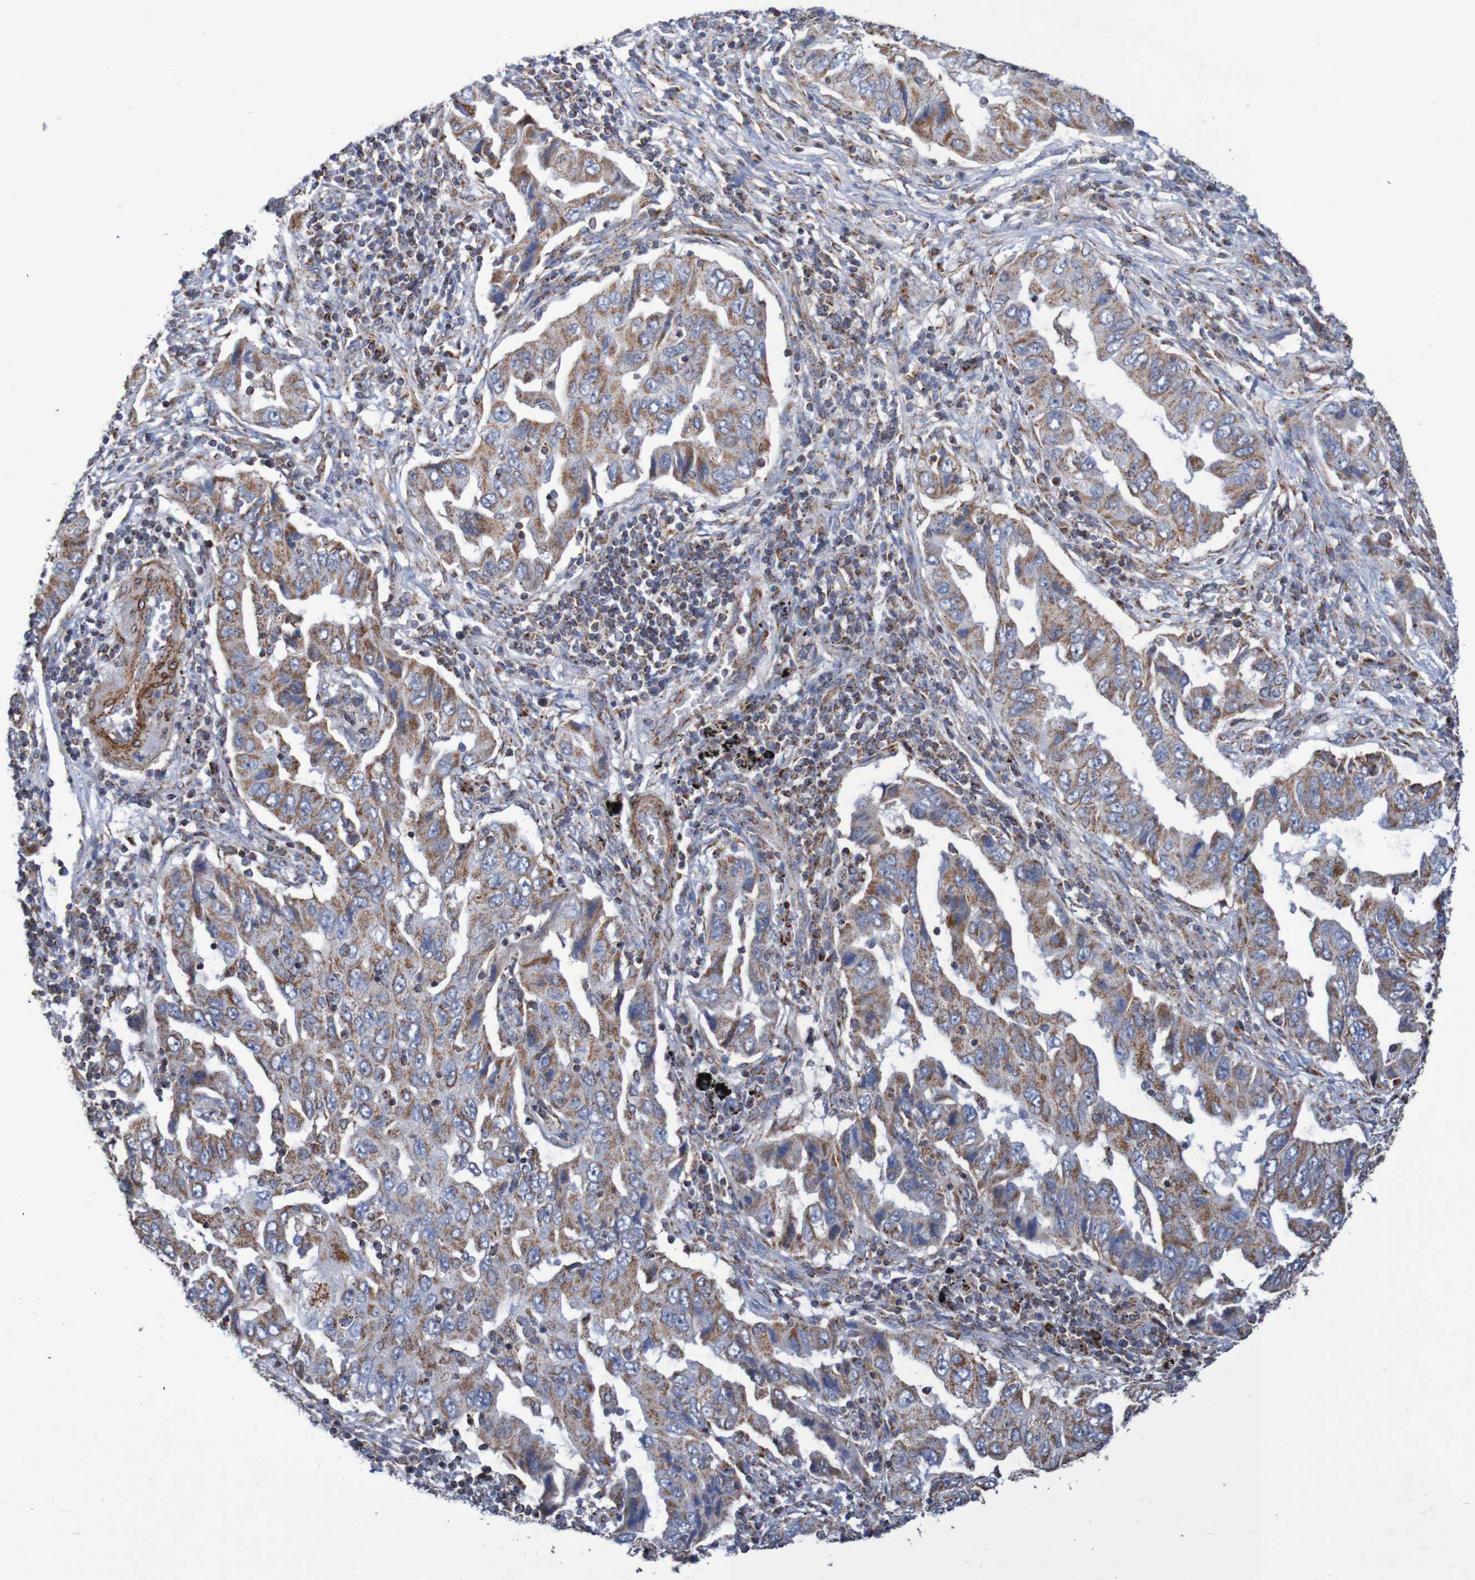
{"staining": {"intensity": "moderate", "quantity": ">75%", "location": "cytoplasmic/membranous"}, "tissue": "lung cancer", "cell_type": "Tumor cells", "image_type": "cancer", "snomed": [{"axis": "morphology", "description": "Adenocarcinoma, NOS"}, {"axis": "topography", "description": "Lung"}], "caption": "This is a micrograph of immunohistochemistry (IHC) staining of adenocarcinoma (lung), which shows moderate positivity in the cytoplasmic/membranous of tumor cells.", "gene": "MMEL1", "patient": {"sex": "female", "age": 65}}